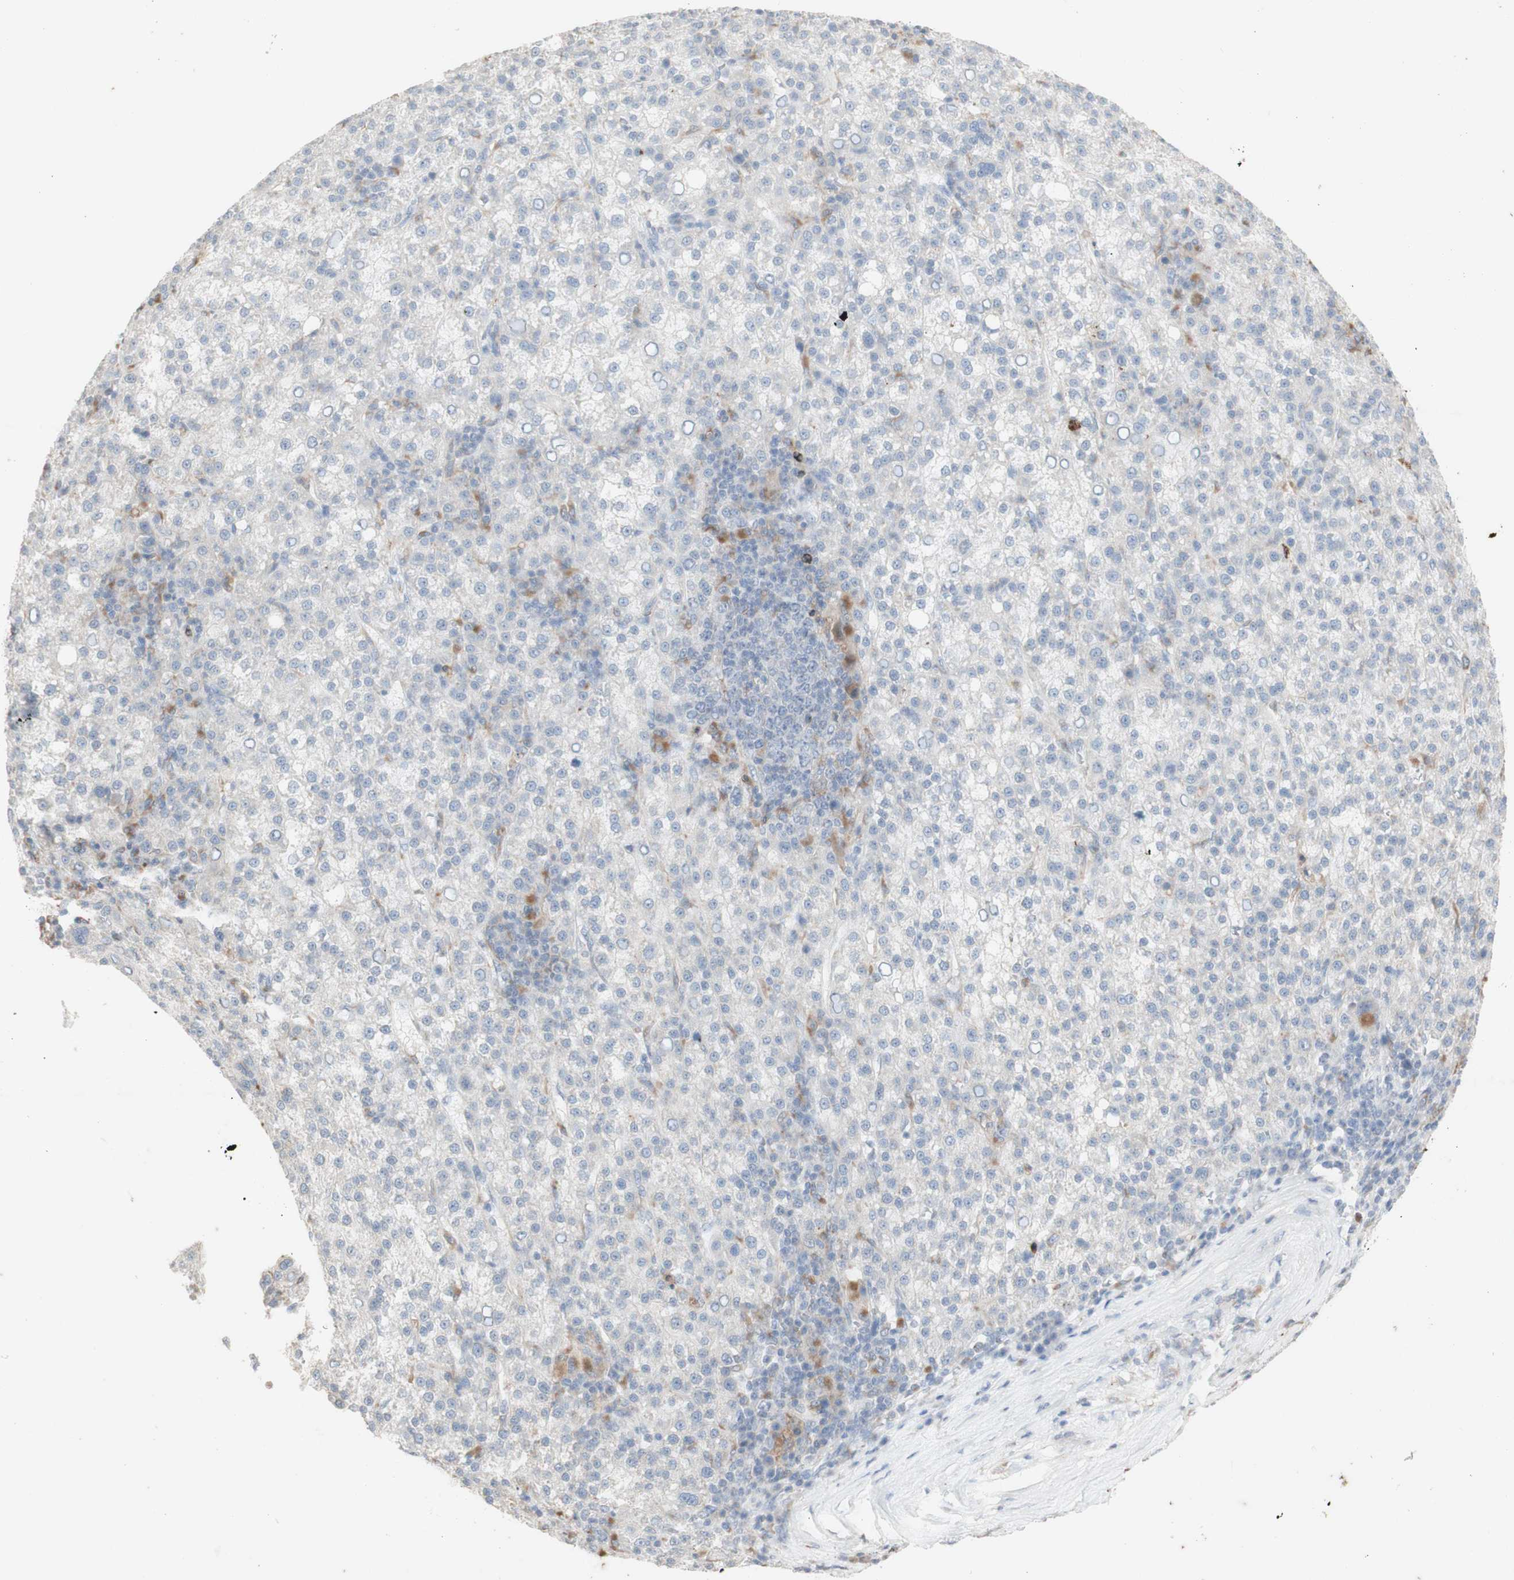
{"staining": {"intensity": "negative", "quantity": "none", "location": "none"}, "tissue": "liver cancer", "cell_type": "Tumor cells", "image_type": "cancer", "snomed": [{"axis": "morphology", "description": "Carcinoma, Hepatocellular, NOS"}, {"axis": "topography", "description": "Liver"}], "caption": "Hepatocellular carcinoma (liver) was stained to show a protein in brown. There is no significant positivity in tumor cells.", "gene": "ATP6V1B1", "patient": {"sex": "female", "age": 58}}